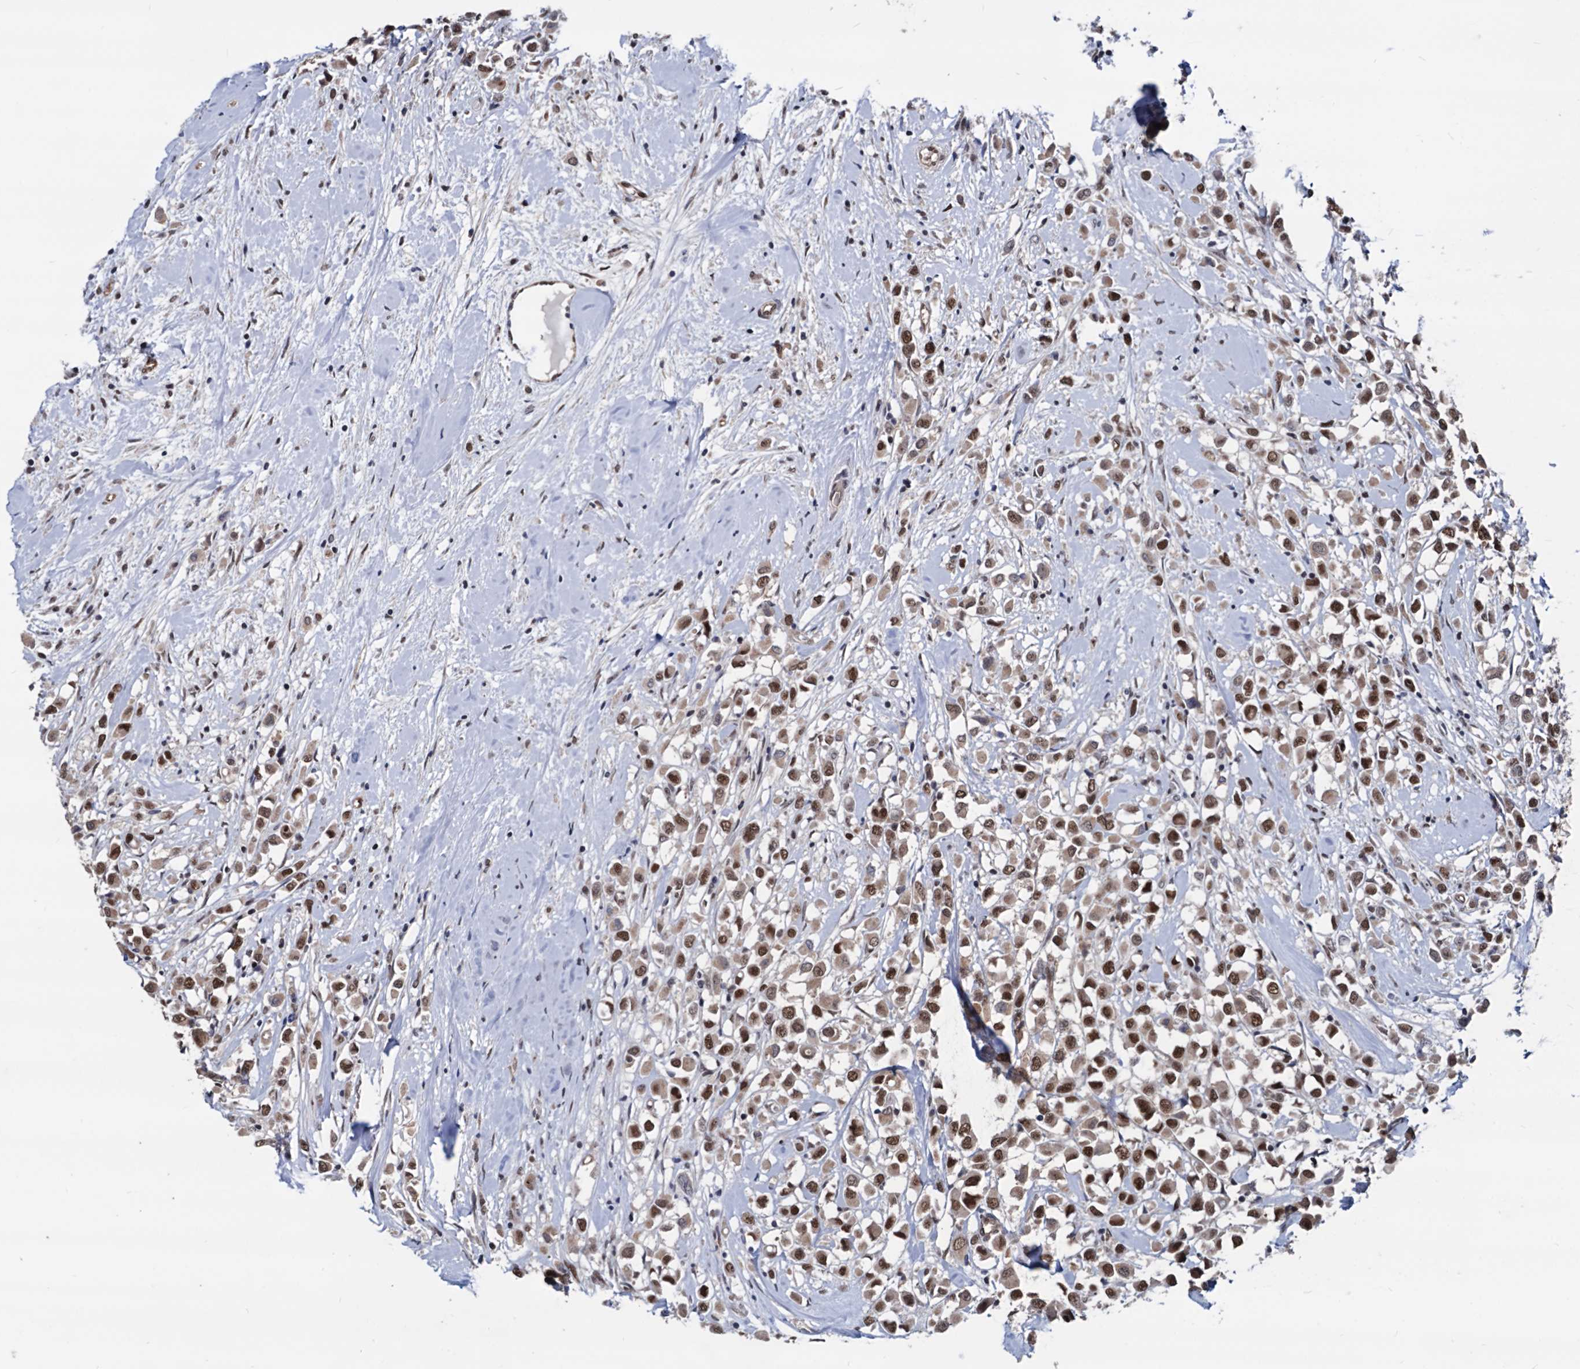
{"staining": {"intensity": "moderate", "quantity": ">75%", "location": "nuclear"}, "tissue": "breast cancer", "cell_type": "Tumor cells", "image_type": "cancer", "snomed": [{"axis": "morphology", "description": "Duct carcinoma"}, {"axis": "topography", "description": "Breast"}], "caption": "Tumor cells display medium levels of moderate nuclear positivity in approximately >75% of cells in breast cancer (intraductal carcinoma).", "gene": "GALNT11", "patient": {"sex": "female", "age": 87}}